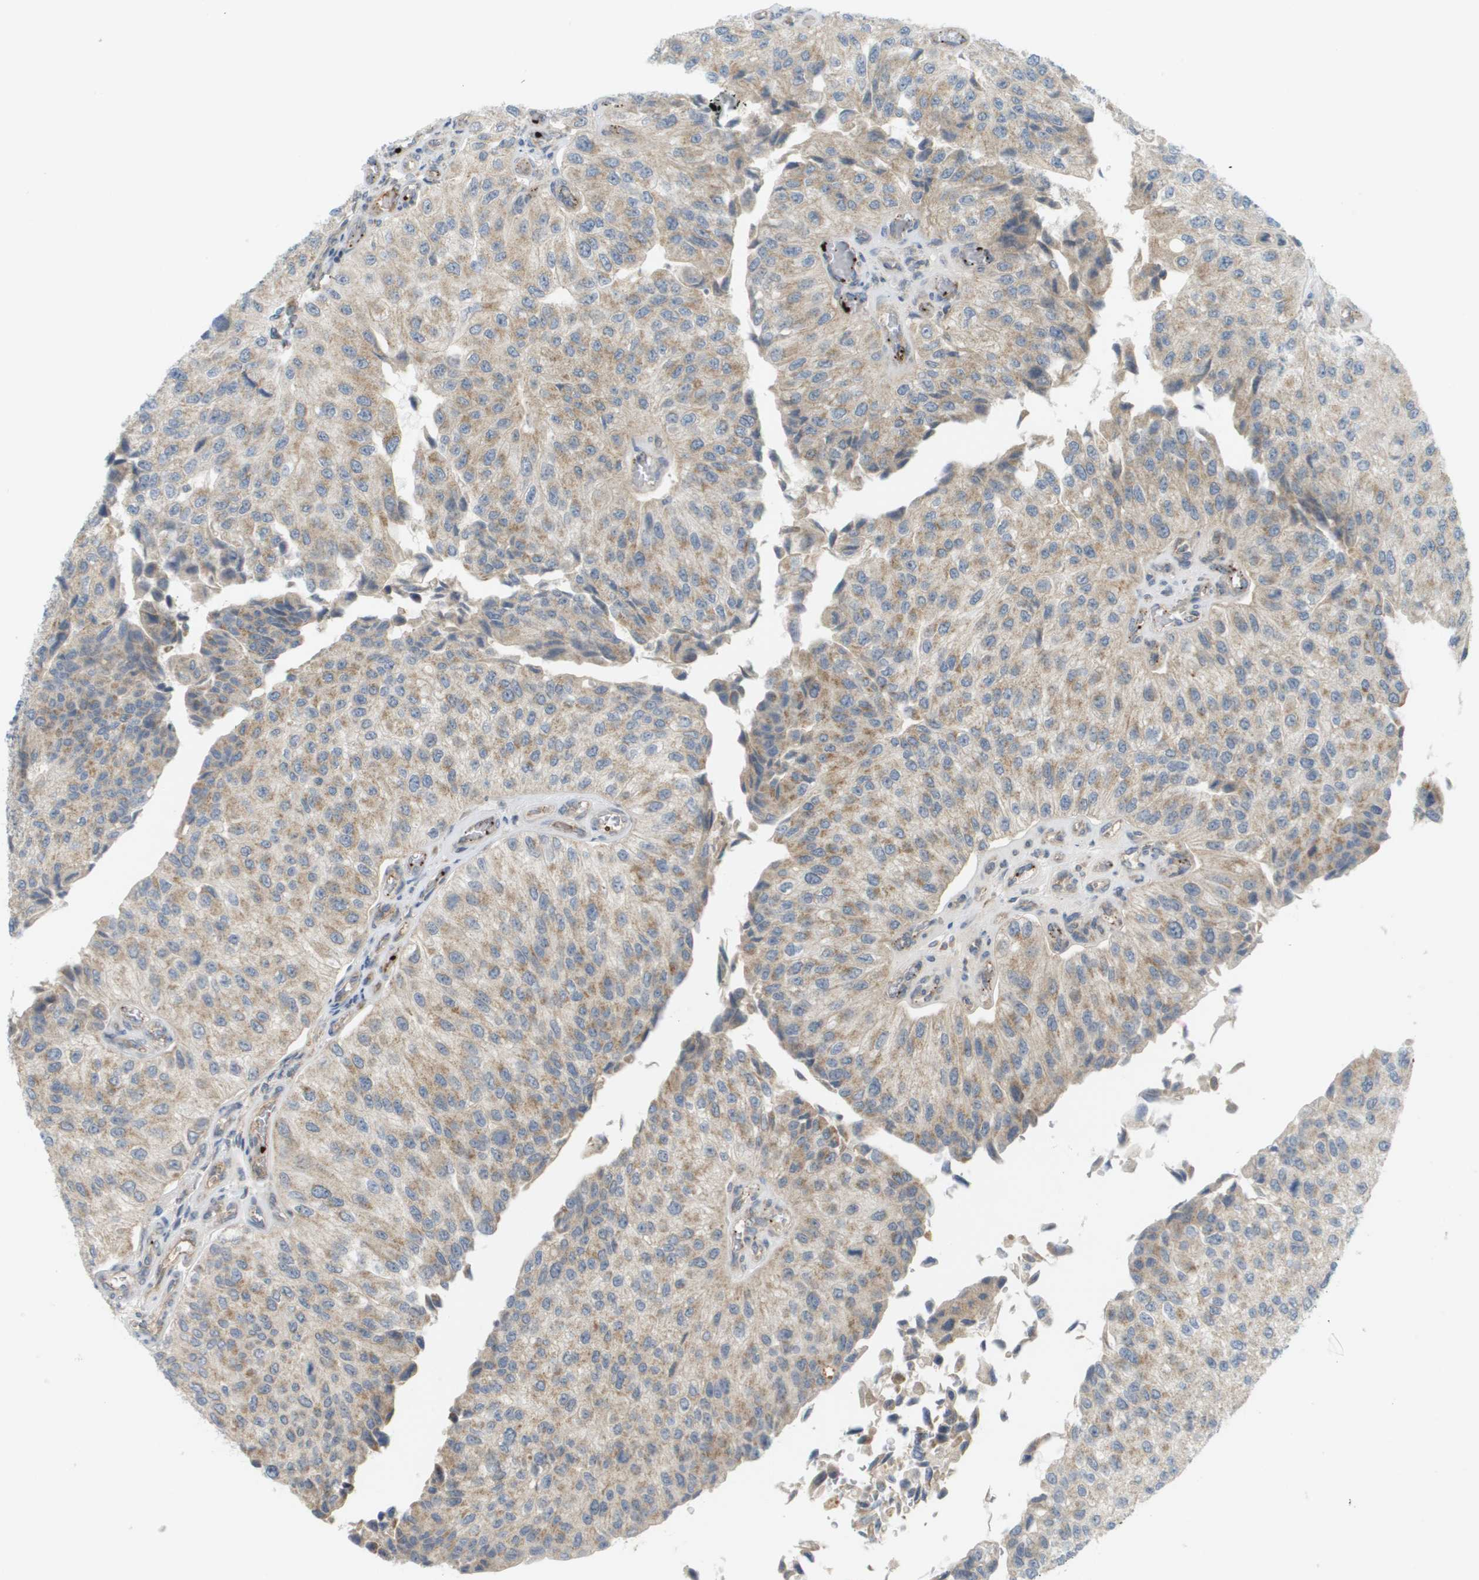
{"staining": {"intensity": "weak", "quantity": ">75%", "location": "cytoplasmic/membranous"}, "tissue": "urothelial cancer", "cell_type": "Tumor cells", "image_type": "cancer", "snomed": [{"axis": "morphology", "description": "Urothelial carcinoma, High grade"}, {"axis": "topography", "description": "Kidney"}, {"axis": "topography", "description": "Urinary bladder"}], "caption": "An IHC photomicrograph of tumor tissue is shown. Protein staining in brown shows weak cytoplasmic/membranous positivity in urothelial carcinoma (high-grade) within tumor cells.", "gene": "PROC", "patient": {"sex": "male", "age": 77}}